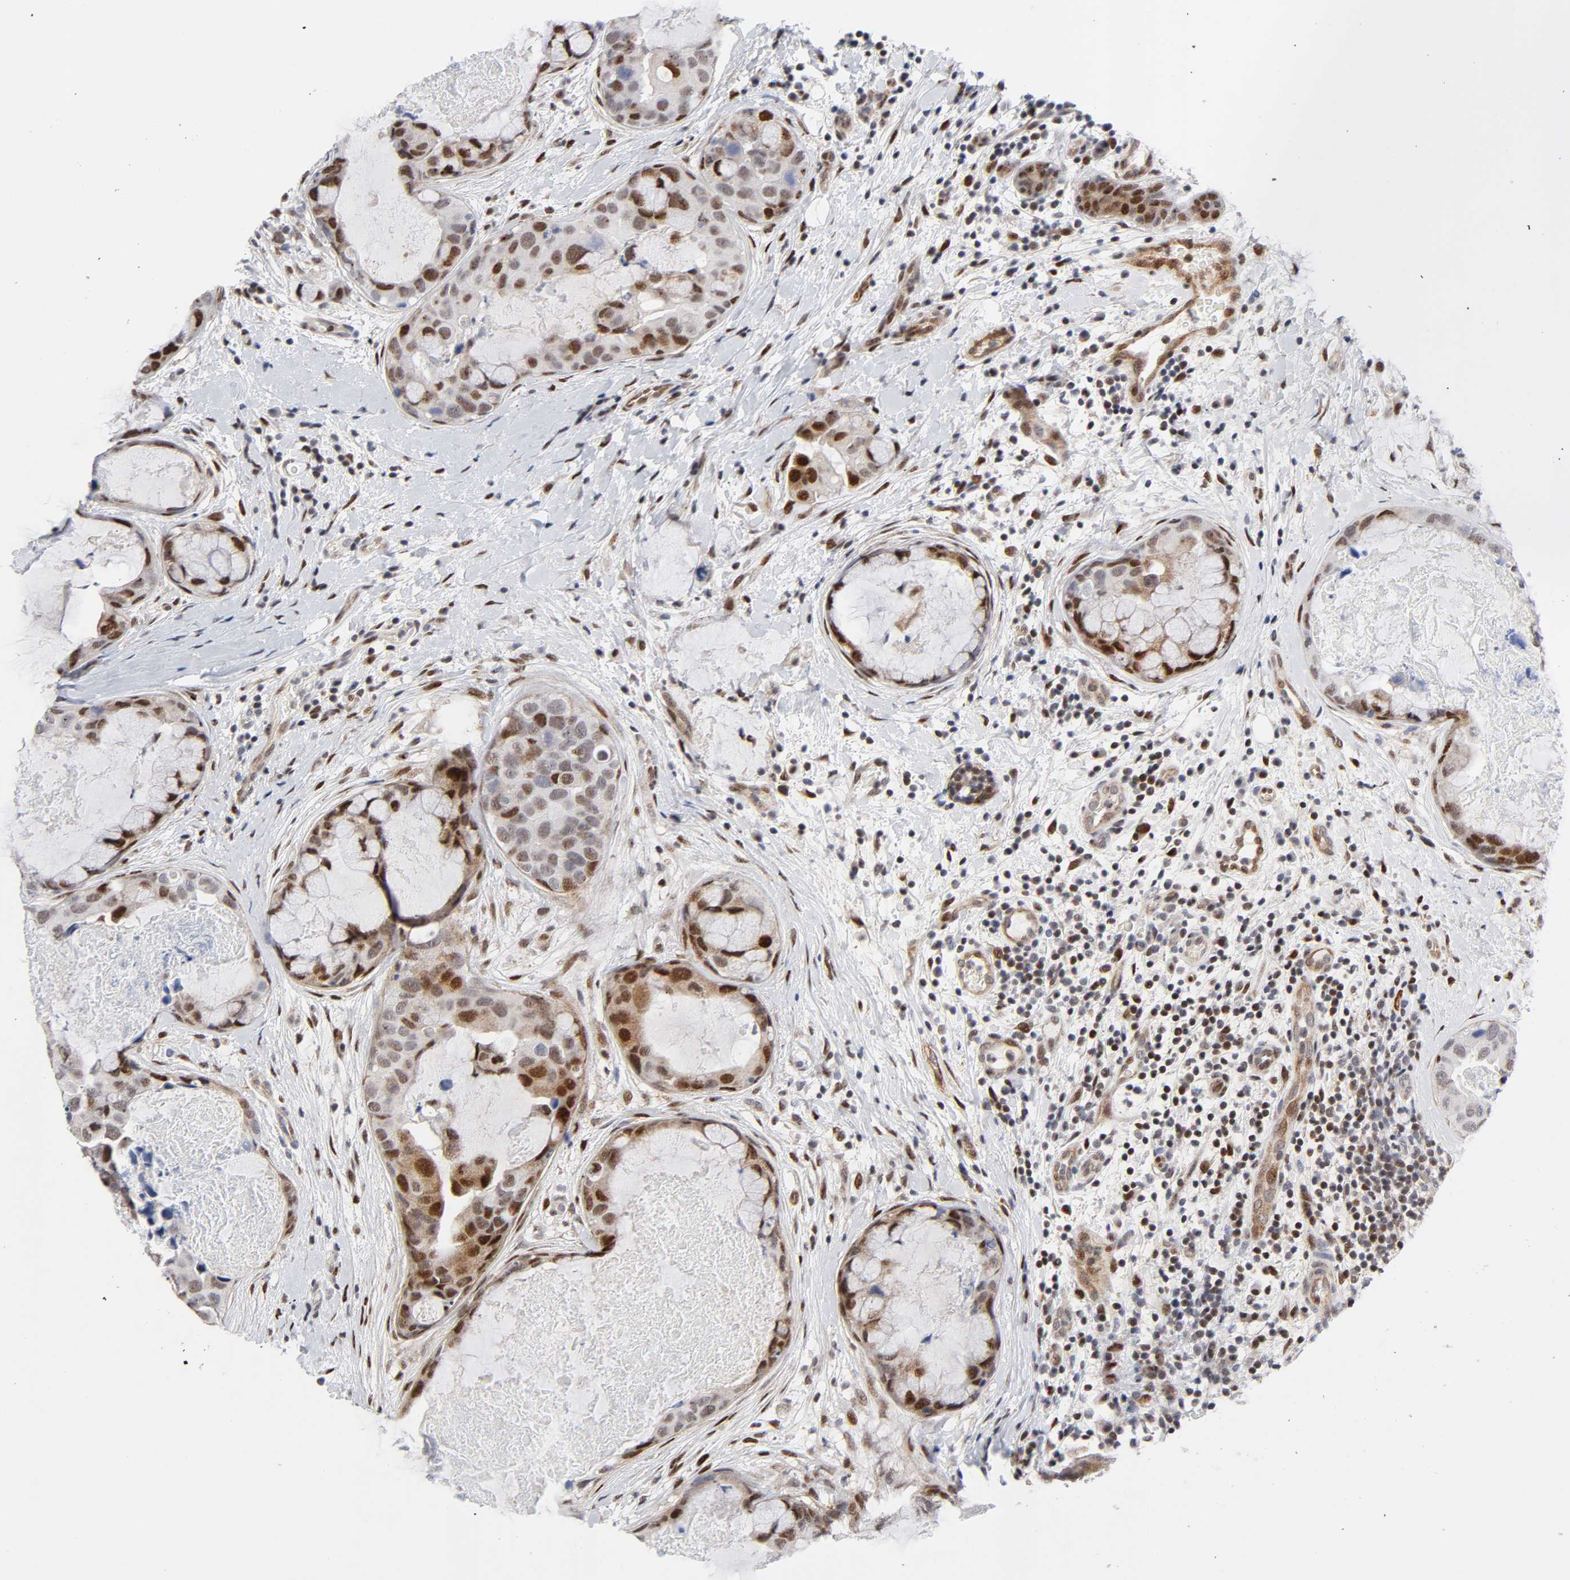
{"staining": {"intensity": "moderate", "quantity": "25%-75%", "location": "nuclear"}, "tissue": "breast cancer", "cell_type": "Tumor cells", "image_type": "cancer", "snomed": [{"axis": "morphology", "description": "Duct carcinoma"}, {"axis": "topography", "description": "Breast"}], "caption": "Immunohistochemical staining of breast cancer shows moderate nuclear protein staining in approximately 25%-75% of tumor cells.", "gene": "STK38", "patient": {"sex": "female", "age": 40}}